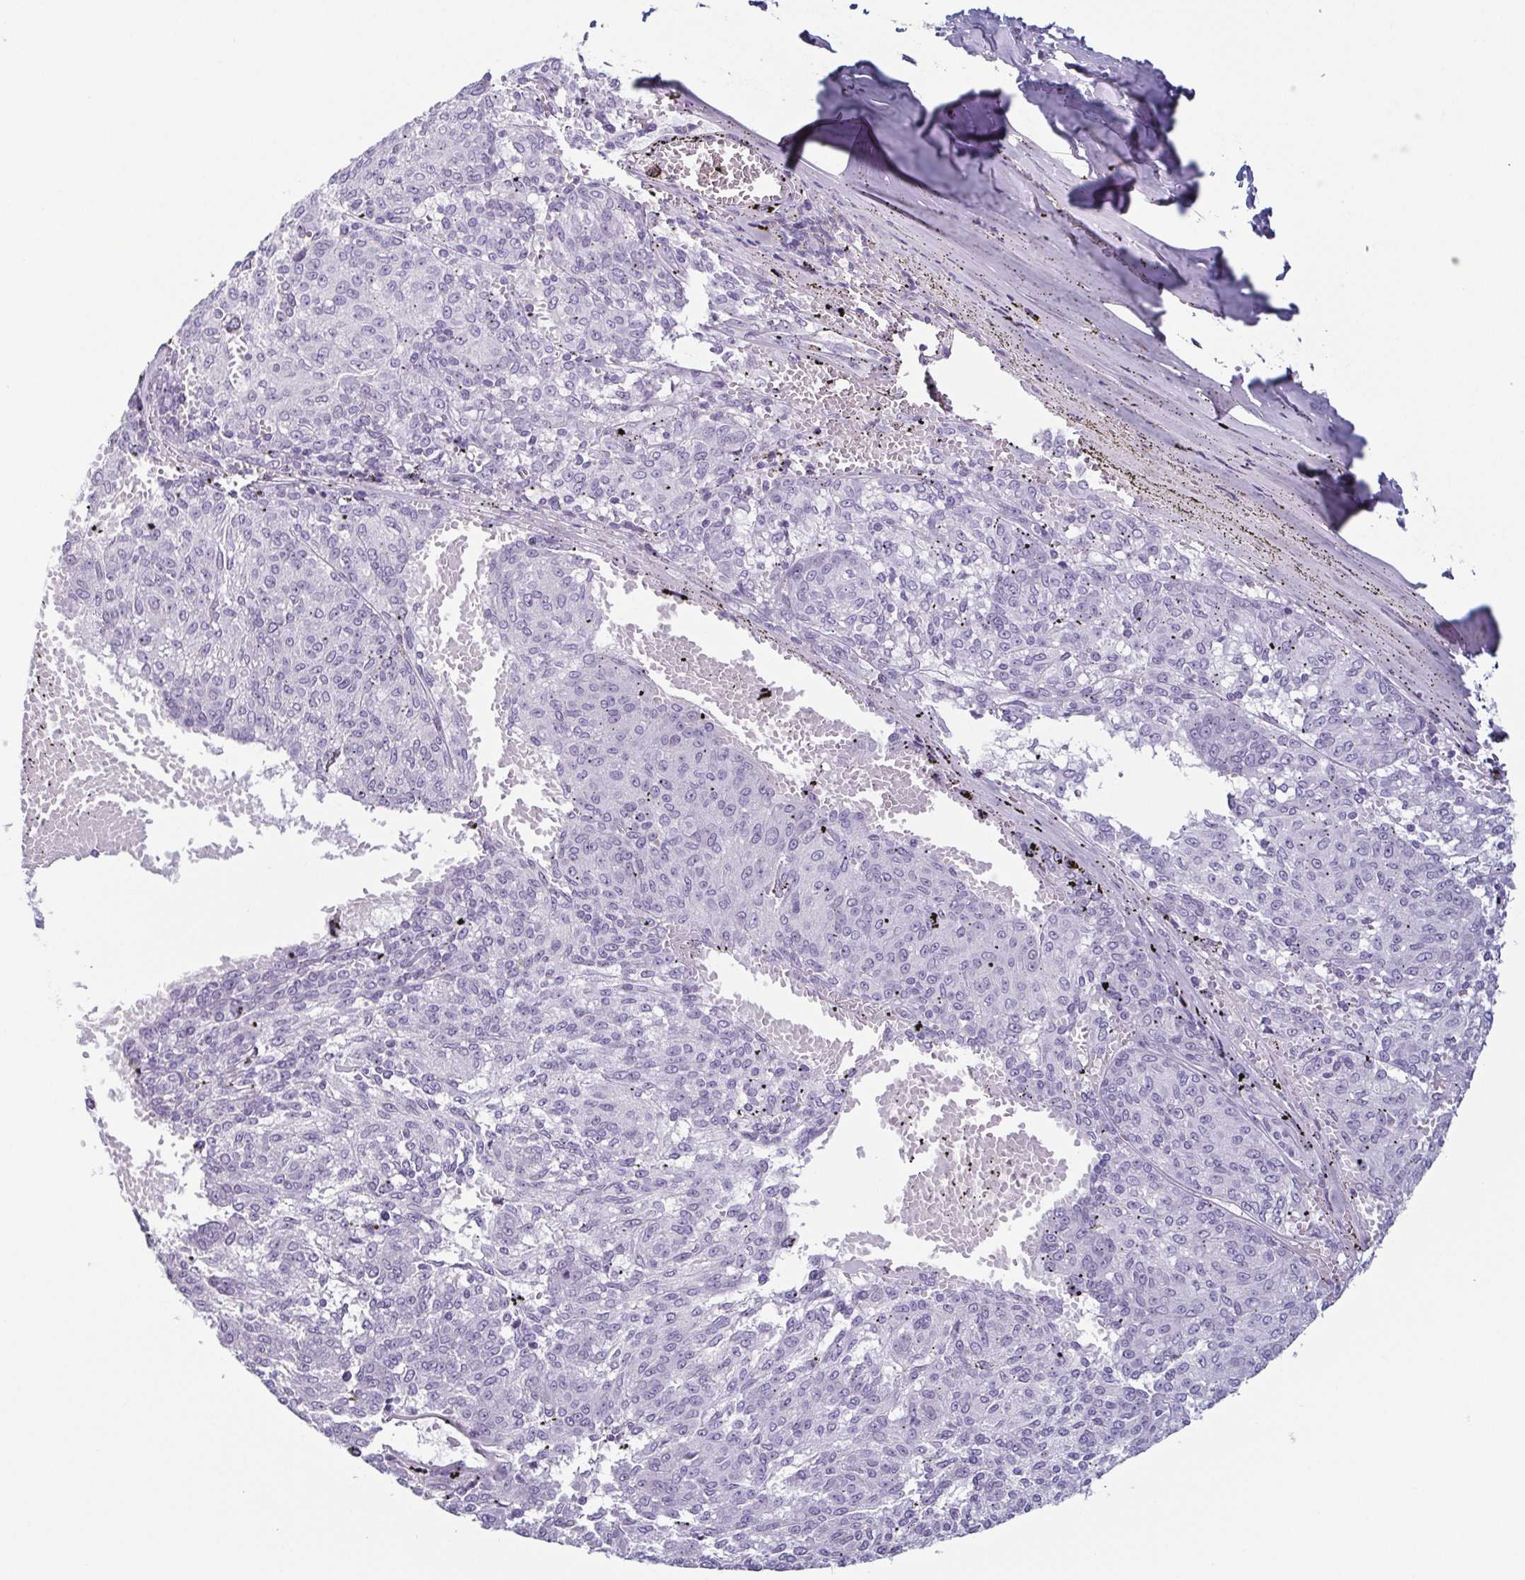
{"staining": {"intensity": "negative", "quantity": "none", "location": "none"}, "tissue": "melanoma", "cell_type": "Tumor cells", "image_type": "cancer", "snomed": [{"axis": "morphology", "description": "Malignant melanoma, NOS"}, {"axis": "topography", "description": "Skin"}], "caption": "Immunohistochemical staining of malignant melanoma reveals no significant positivity in tumor cells.", "gene": "KRT78", "patient": {"sex": "female", "age": 72}}